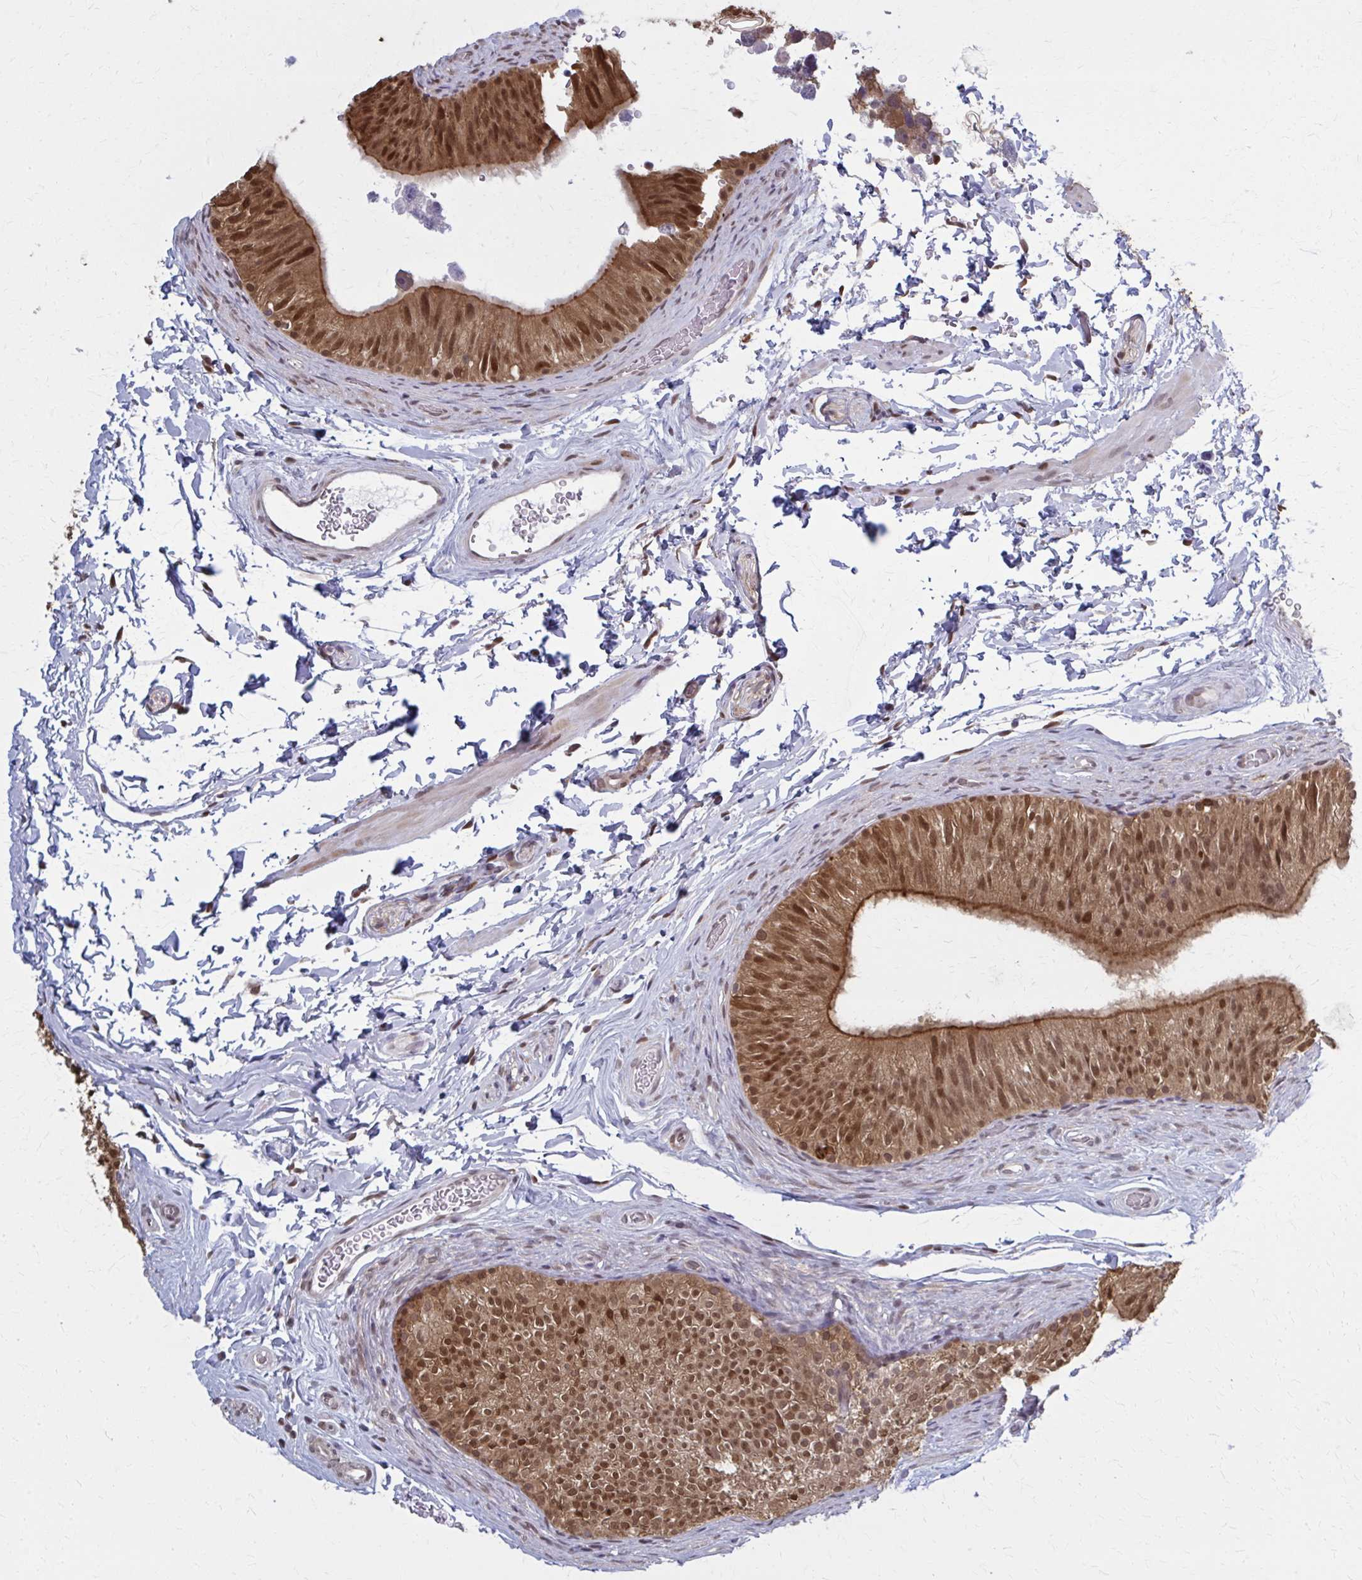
{"staining": {"intensity": "strong", "quantity": ">75%", "location": "cytoplasmic/membranous,nuclear"}, "tissue": "epididymis", "cell_type": "Glandular cells", "image_type": "normal", "snomed": [{"axis": "morphology", "description": "Normal tissue, NOS"}, {"axis": "topography", "description": "Epididymis, spermatic cord, NOS"}, {"axis": "topography", "description": "Epididymis"}], "caption": "Normal epididymis demonstrates strong cytoplasmic/membranous,nuclear staining in about >75% of glandular cells.", "gene": "MDH1", "patient": {"sex": "male", "age": 31}}